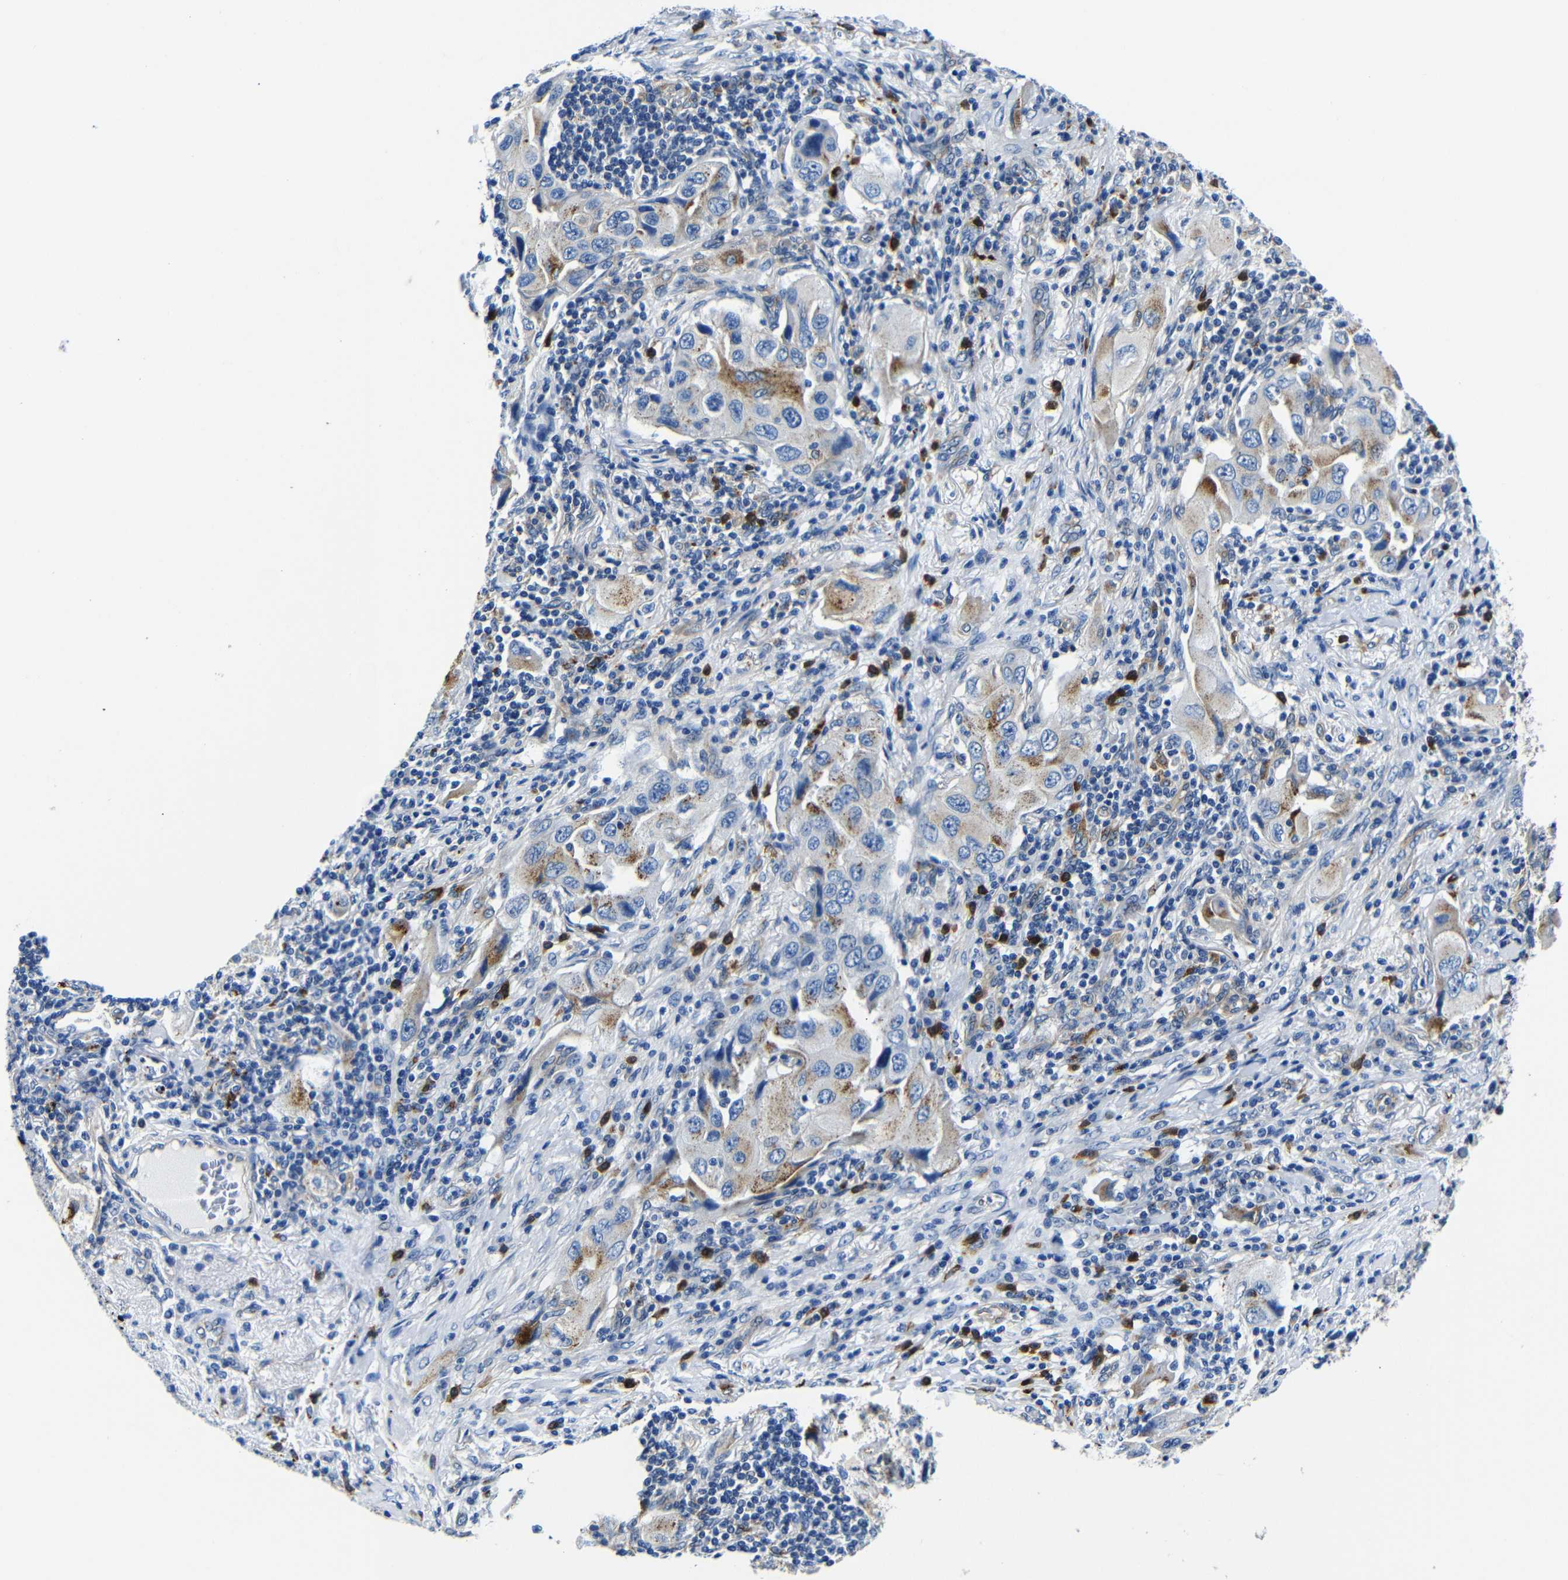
{"staining": {"intensity": "moderate", "quantity": "<25%", "location": "cytoplasmic/membranous"}, "tissue": "lung cancer", "cell_type": "Tumor cells", "image_type": "cancer", "snomed": [{"axis": "morphology", "description": "Adenocarcinoma, NOS"}, {"axis": "topography", "description": "Lung"}], "caption": "Protein staining demonstrates moderate cytoplasmic/membranous positivity in about <25% of tumor cells in adenocarcinoma (lung).", "gene": "GIMAP2", "patient": {"sex": "female", "age": 65}}